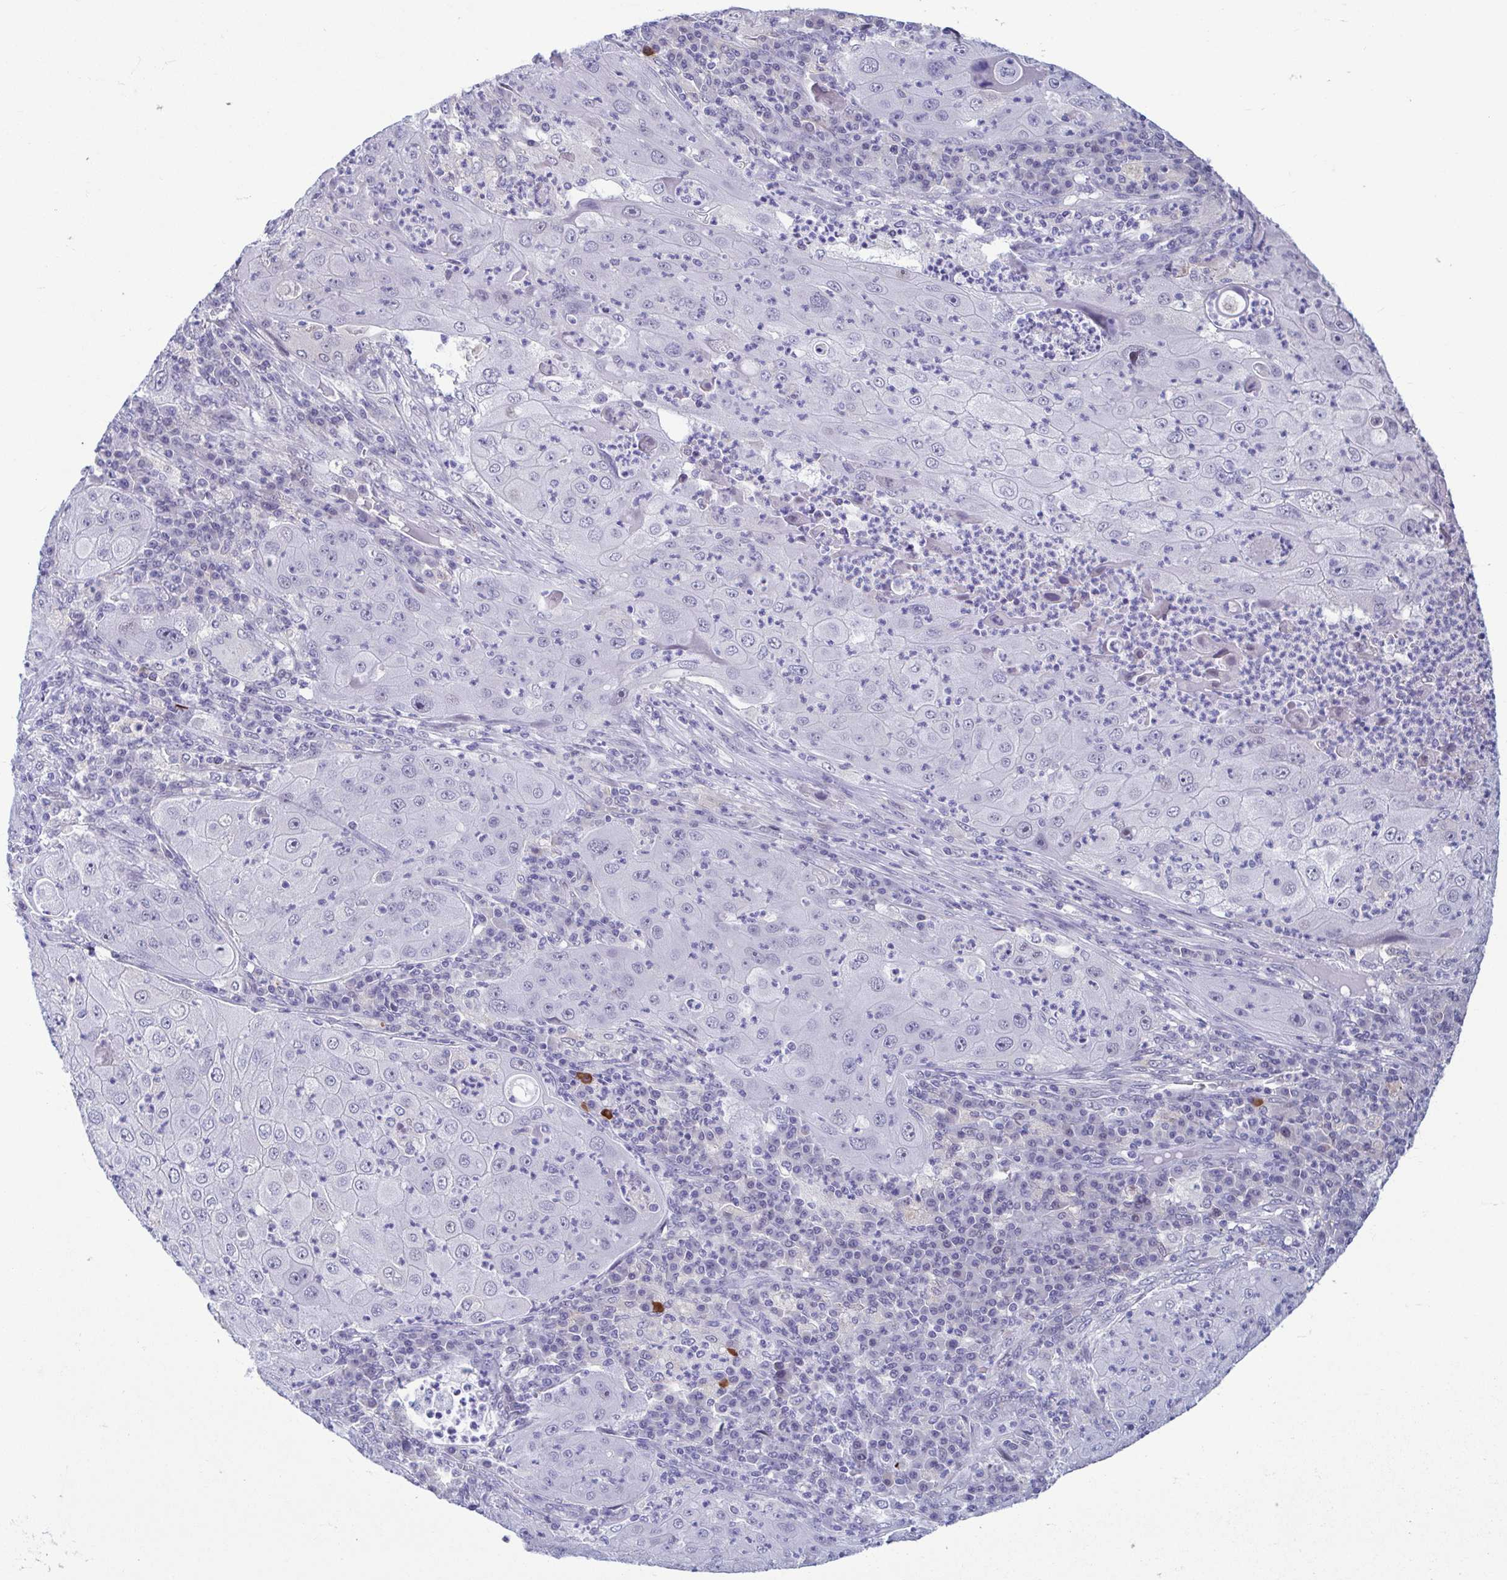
{"staining": {"intensity": "negative", "quantity": "none", "location": "none"}, "tissue": "lung cancer", "cell_type": "Tumor cells", "image_type": "cancer", "snomed": [{"axis": "morphology", "description": "Squamous cell carcinoma, NOS"}, {"axis": "topography", "description": "Lung"}], "caption": "Lung cancer (squamous cell carcinoma) was stained to show a protein in brown. There is no significant expression in tumor cells.", "gene": "PERM1", "patient": {"sex": "female", "age": 59}}